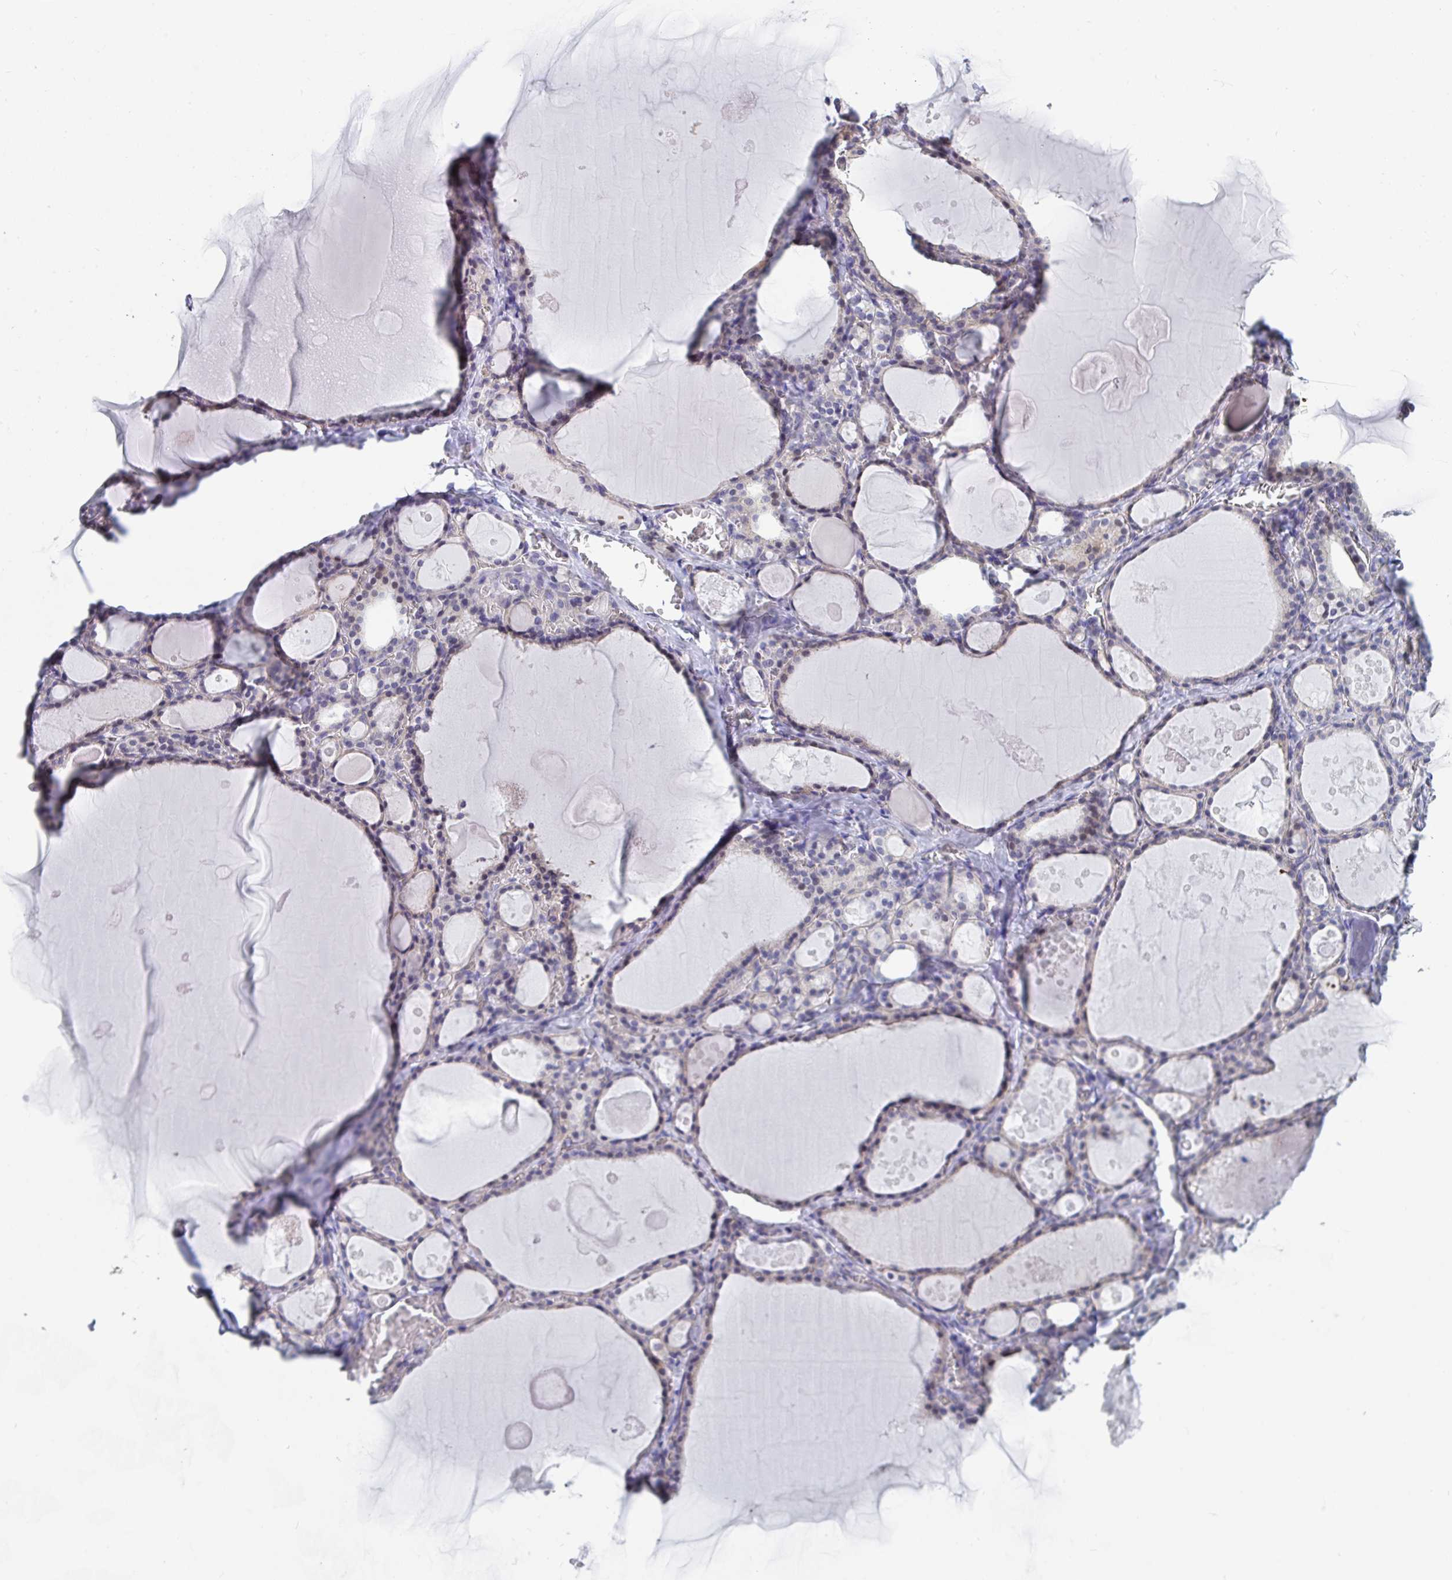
{"staining": {"intensity": "weak", "quantity": "<25%", "location": "cytoplasmic/membranous"}, "tissue": "thyroid gland", "cell_type": "Glandular cells", "image_type": "normal", "snomed": [{"axis": "morphology", "description": "Normal tissue, NOS"}, {"axis": "topography", "description": "Thyroid gland"}], "caption": "IHC image of normal thyroid gland stained for a protein (brown), which displays no staining in glandular cells.", "gene": "P2RX3", "patient": {"sex": "male", "age": 56}}